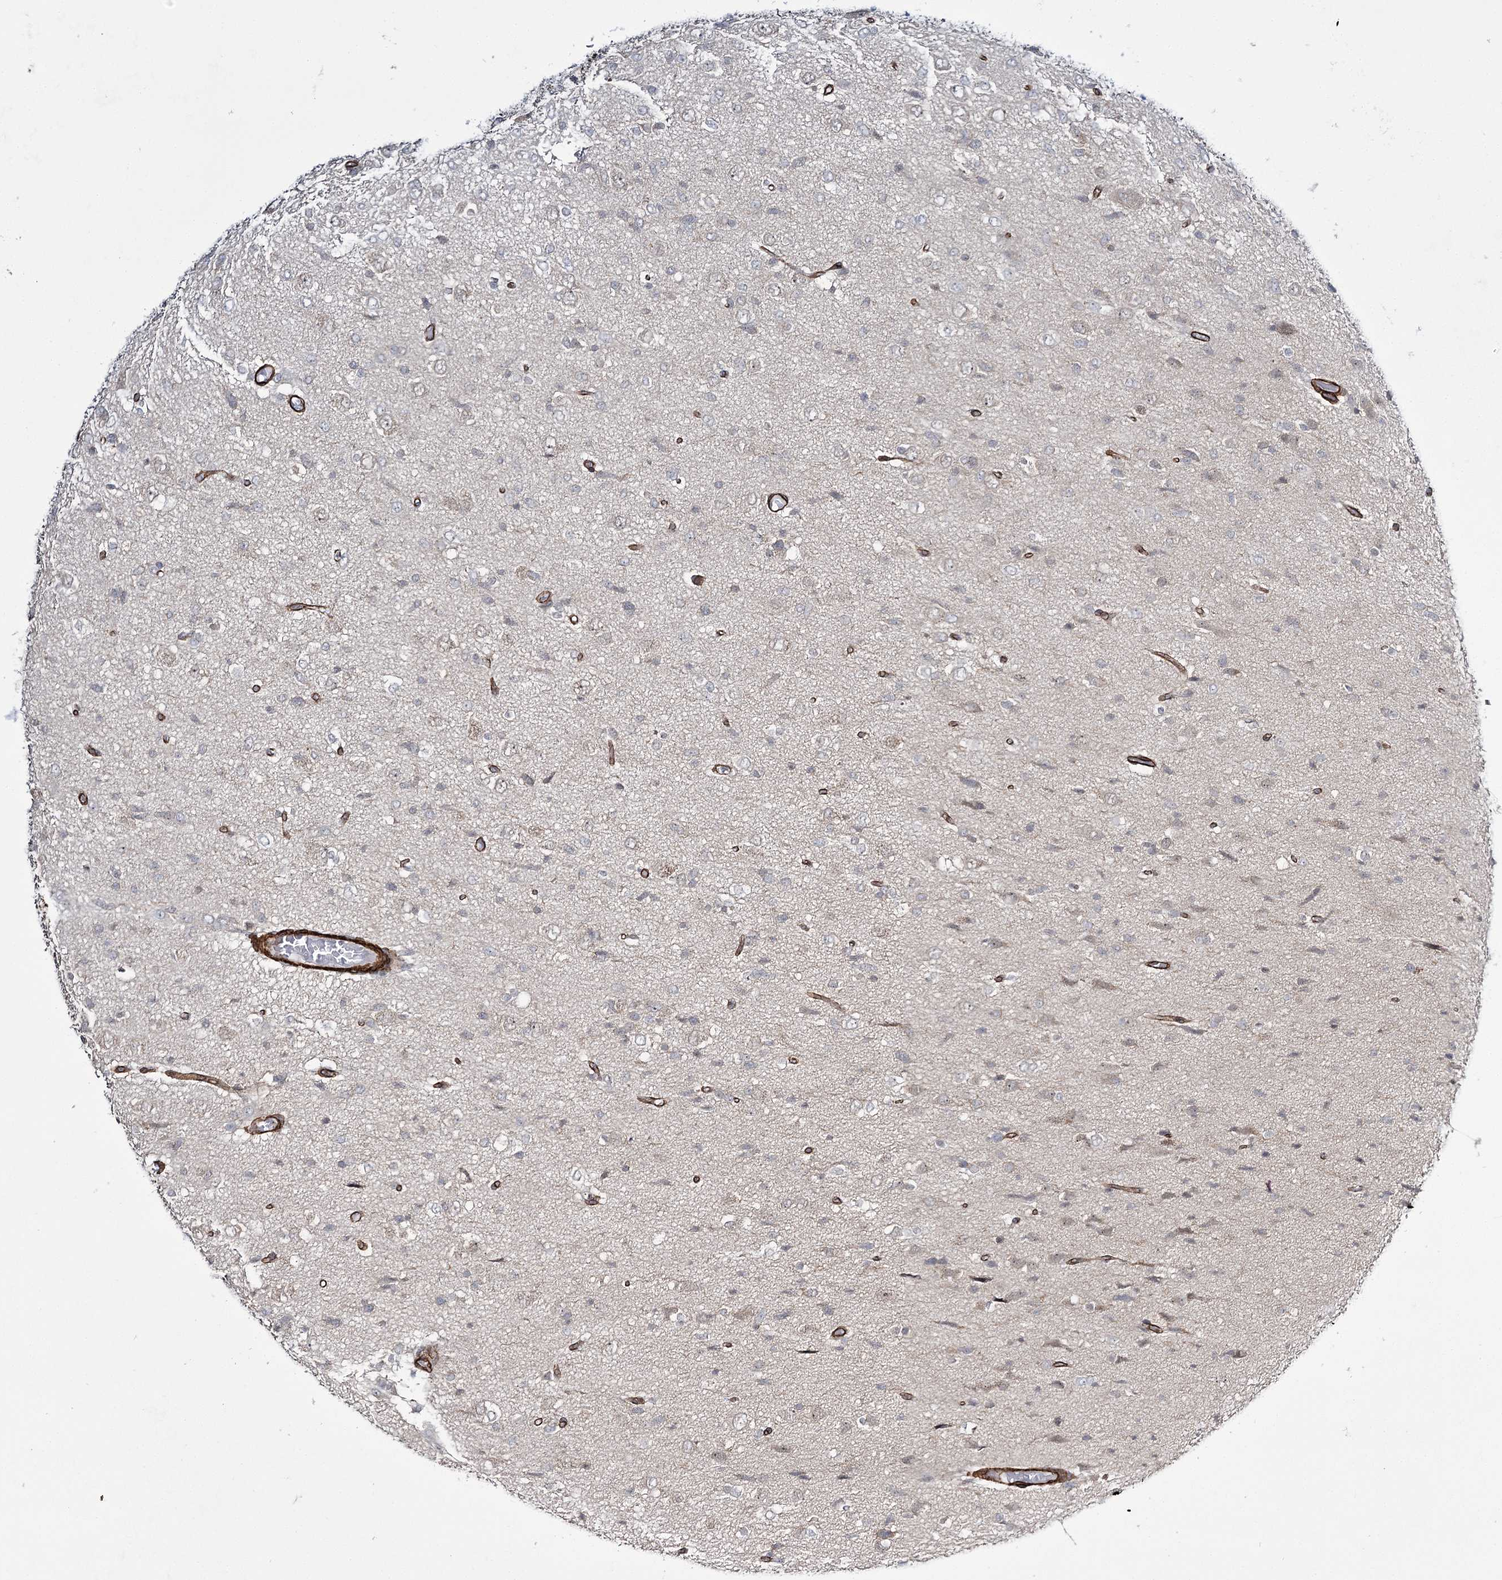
{"staining": {"intensity": "negative", "quantity": "none", "location": "none"}, "tissue": "glioma", "cell_type": "Tumor cells", "image_type": "cancer", "snomed": [{"axis": "morphology", "description": "Glioma, malignant, High grade"}, {"axis": "topography", "description": "Brain"}], "caption": "The histopathology image reveals no significant expression in tumor cells of high-grade glioma (malignant).", "gene": "CWF19L1", "patient": {"sex": "female", "age": 59}}